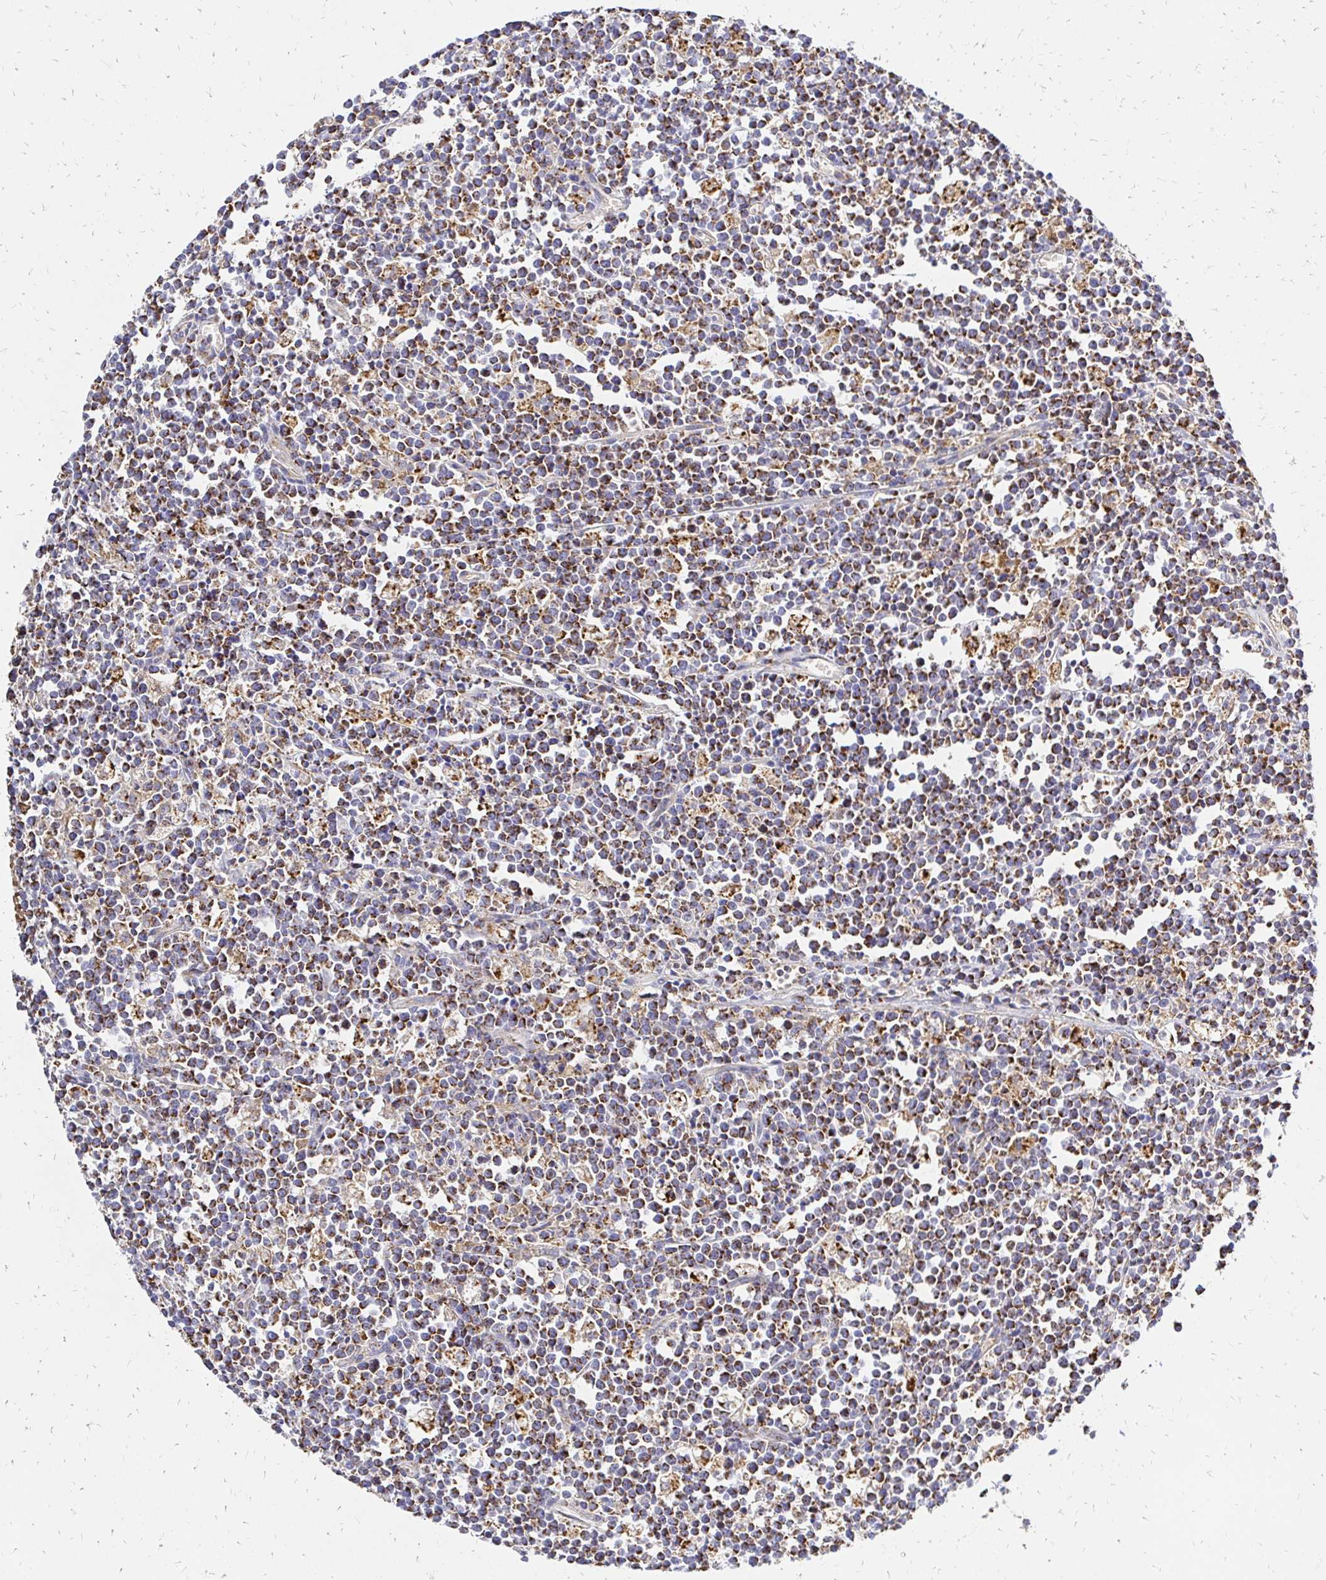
{"staining": {"intensity": "strong", "quantity": "25%-75%", "location": "cytoplasmic/membranous"}, "tissue": "lymphoma", "cell_type": "Tumor cells", "image_type": "cancer", "snomed": [{"axis": "morphology", "description": "Malignant lymphoma, non-Hodgkin's type, High grade"}, {"axis": "topography", "description": "Small intestine"}], "caption": "Immunohistochemistry (IHC) of high-grade malignant lymphoma, non-Hodgkin's type reveals high levels of strong cytoplasmic/membranous expression in about 25%-75% of tumor cells. The protein is stained brown, and the nuclei are stained in blue (DAB (3,3'-diaminobenzidine) IHC with brightfield microscopy, high magnification).", "gene": "MRPL13", "patient": {"sex": "female", "age": 56}}